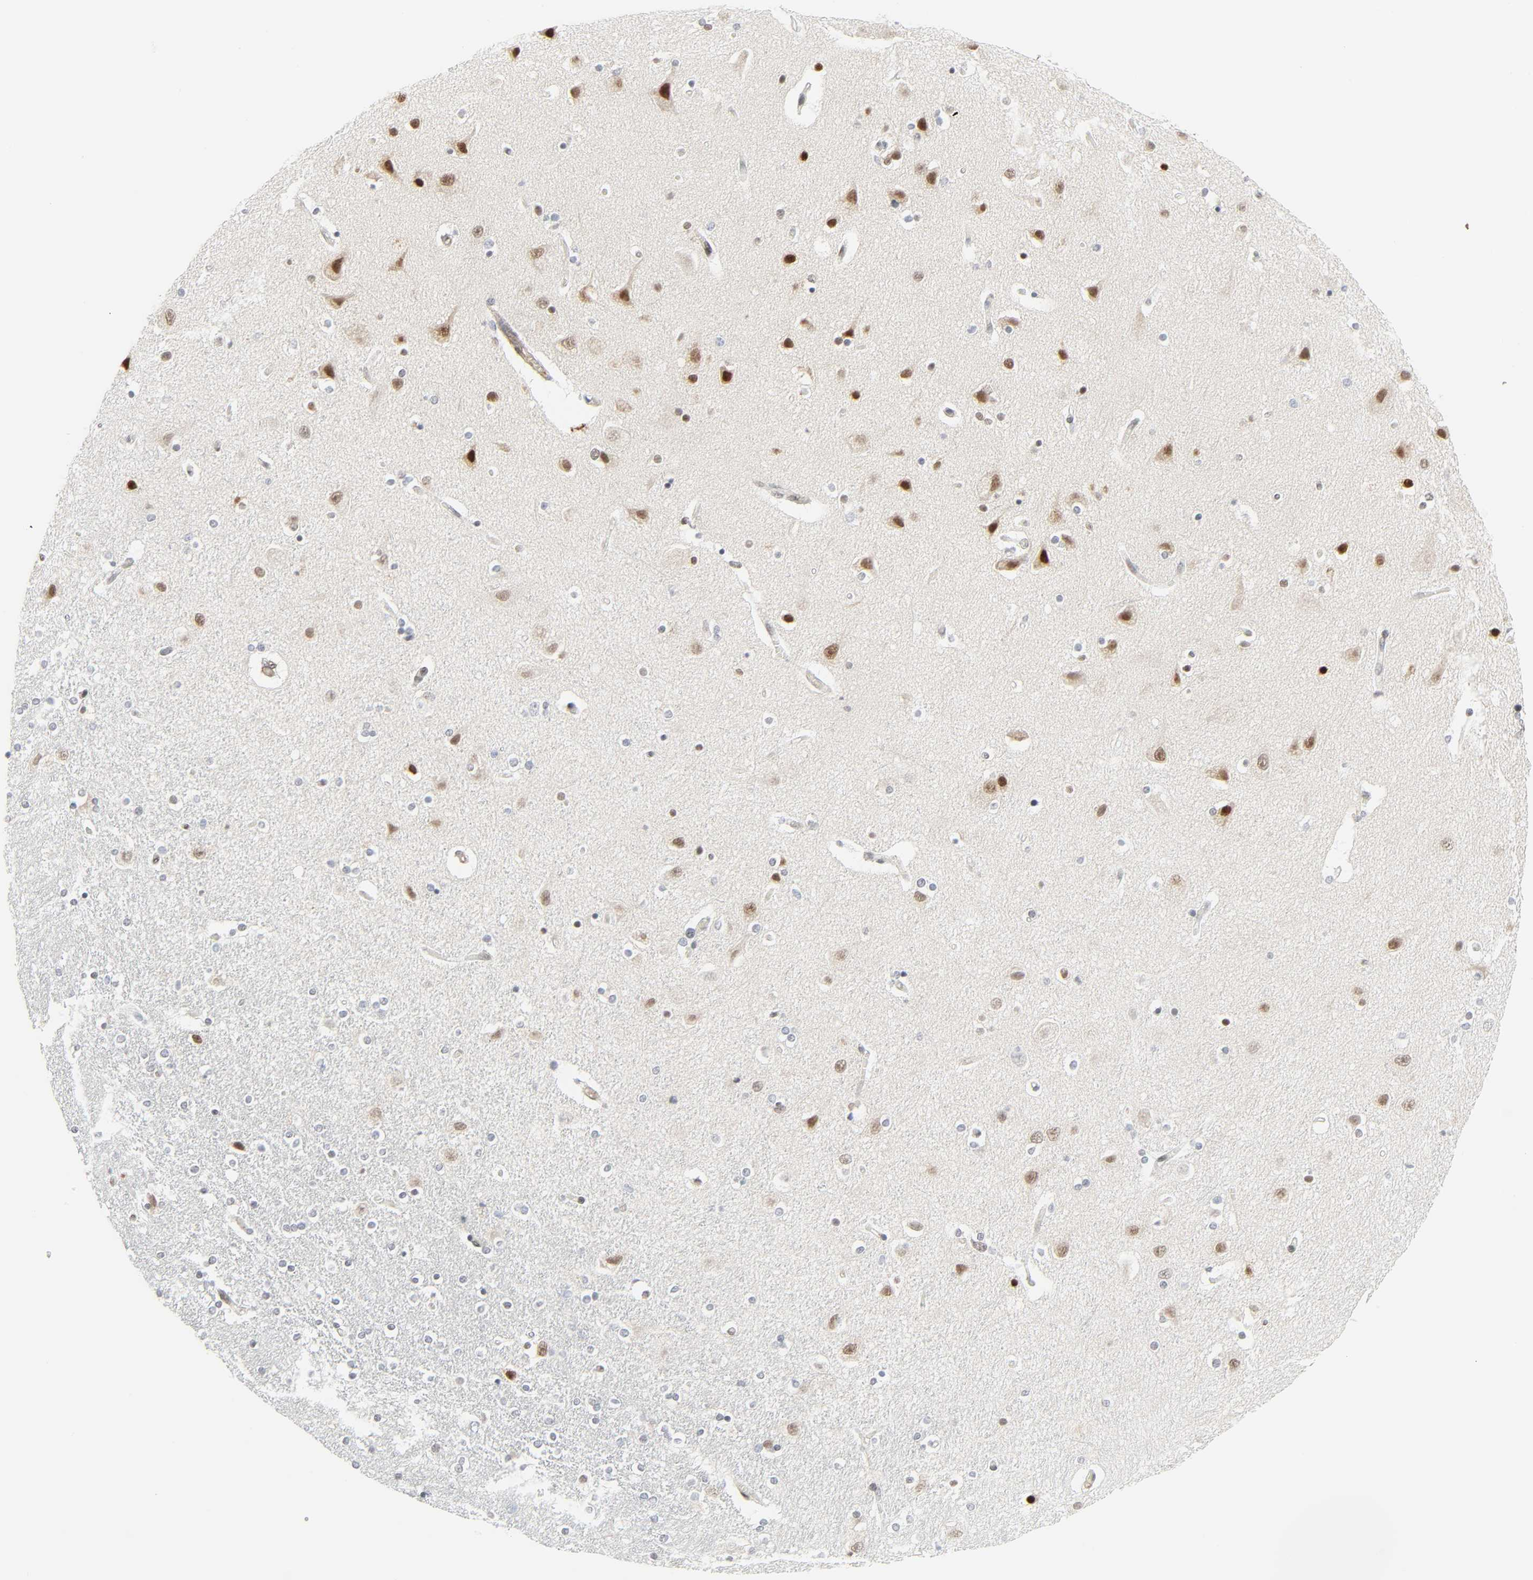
{"staining": {"intensity": "moderate", "quantity": "<25%", "location": "nuclear"}, "tissue": "caudate", "cell_type": "Glial cells", "image_type": "normal", "snomed": [{"axis": "morphology", "description": "Normal tissue, NOS"}, {"axis": "topography", "description": "Lateral ventricle wall"}], "caption": "IHC (DAB) staining of normal human caudate displays moderate nuclear protein expression in about <25% of glial cells.", "gene": "ZBTB16", "patient": {"sex": "female", "age": 54}}